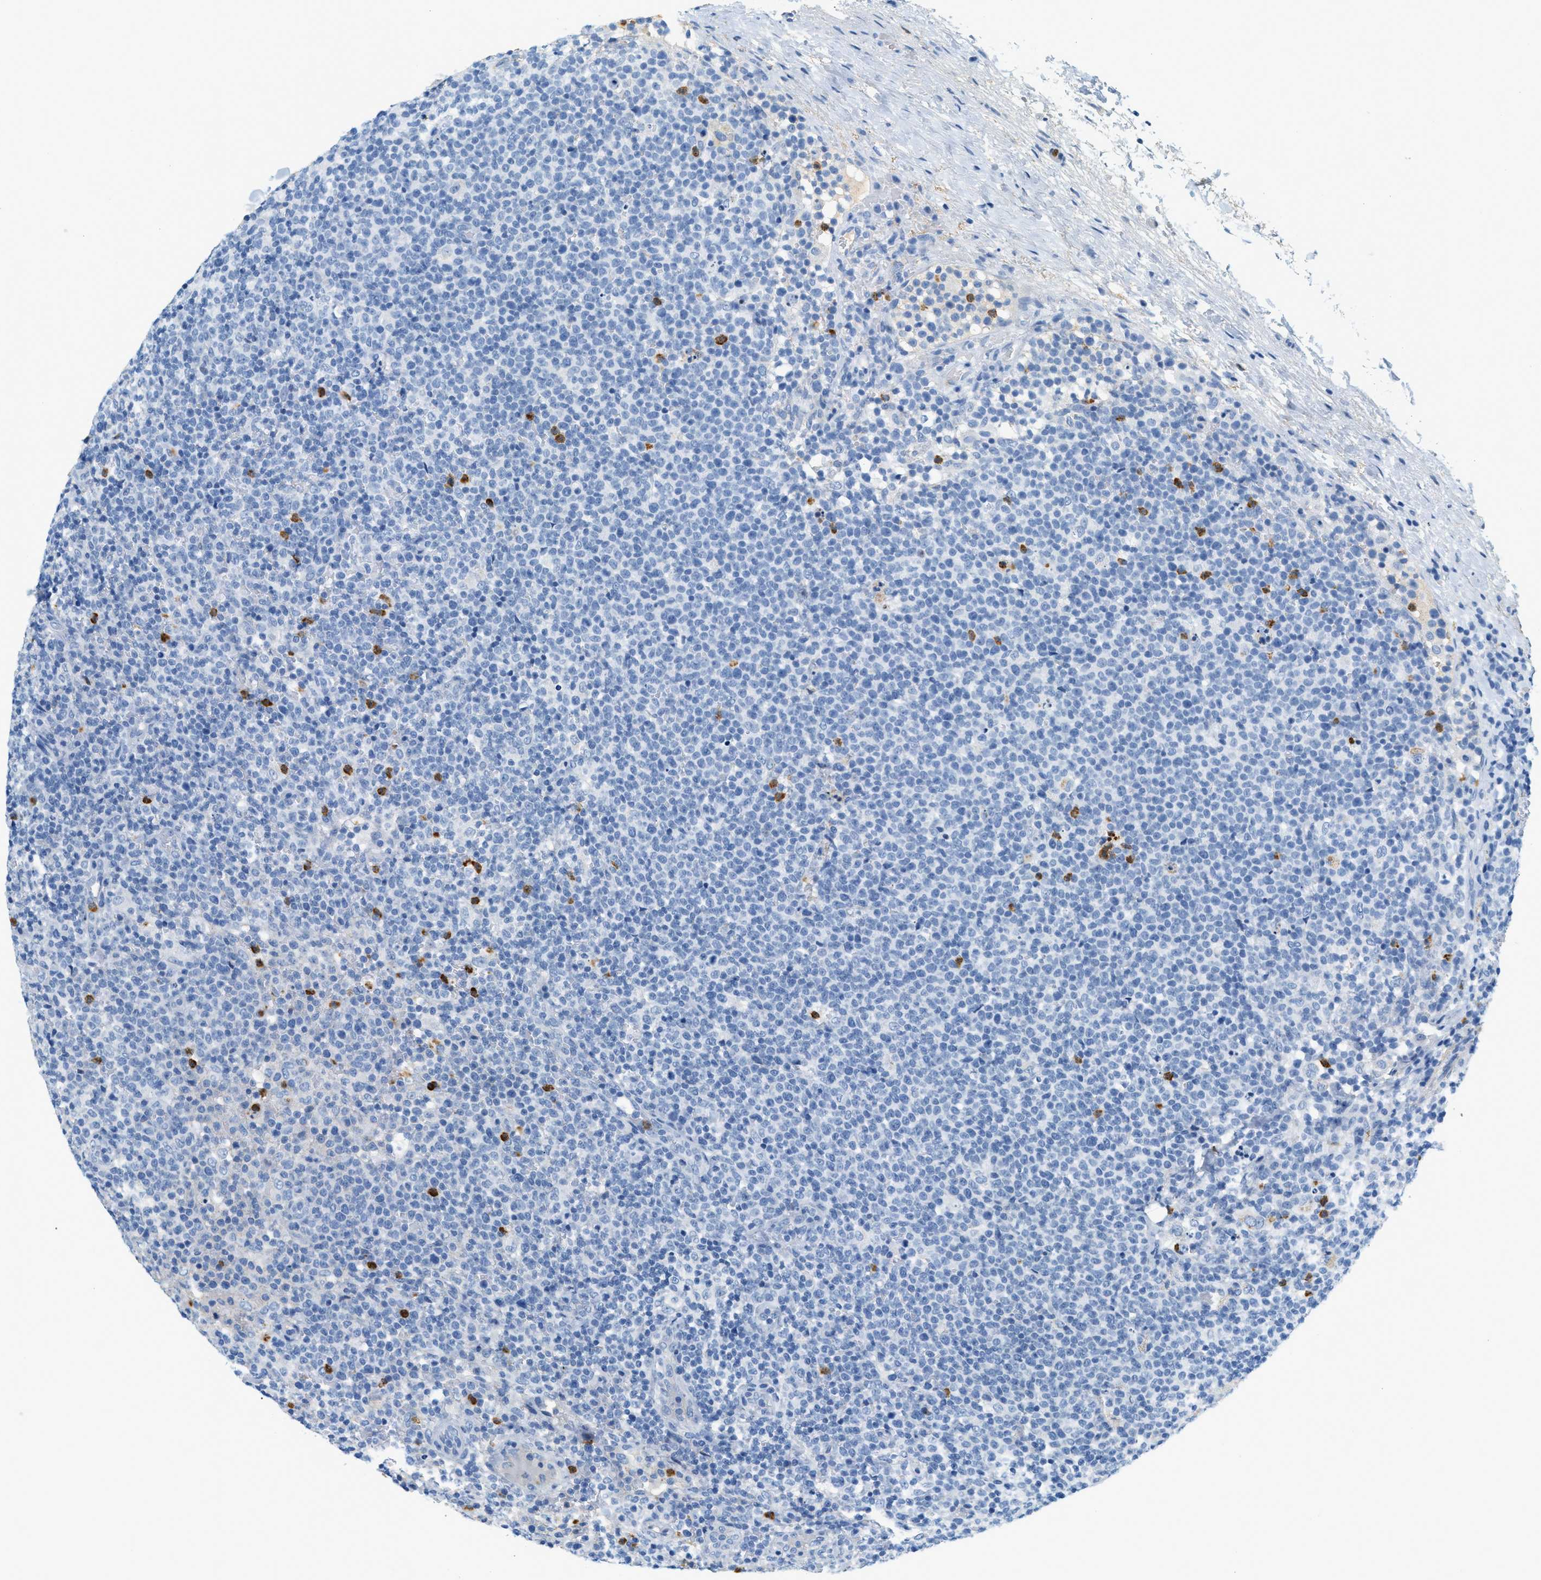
{"staining": {"intensity": "negative", "quantity": "none", "location": "none"}, "tissue": "lymphoma", "cell_type": "Tumor cells", "image_type": "cancer", "snomed": [{"axis": "morphology", "description": "Malignant lymphoma, non-Hodgkin's type, High grade"}, {"axis": "topography", "description": "Lymph node"}], "caption": "High-grade malignant lymphoma, non-Hodgkin's type was stained to show a protein in brown. There is no significant staining in tumor cells. (Stains: DAB (3,3'-diaminobenzidine) immunohistochemistry with hematoxylin counter stain, Microscopy: brightfield microscopy at high magnification).", "gene": "LCN2", "patient": {"sex": "male", "age": 61}}